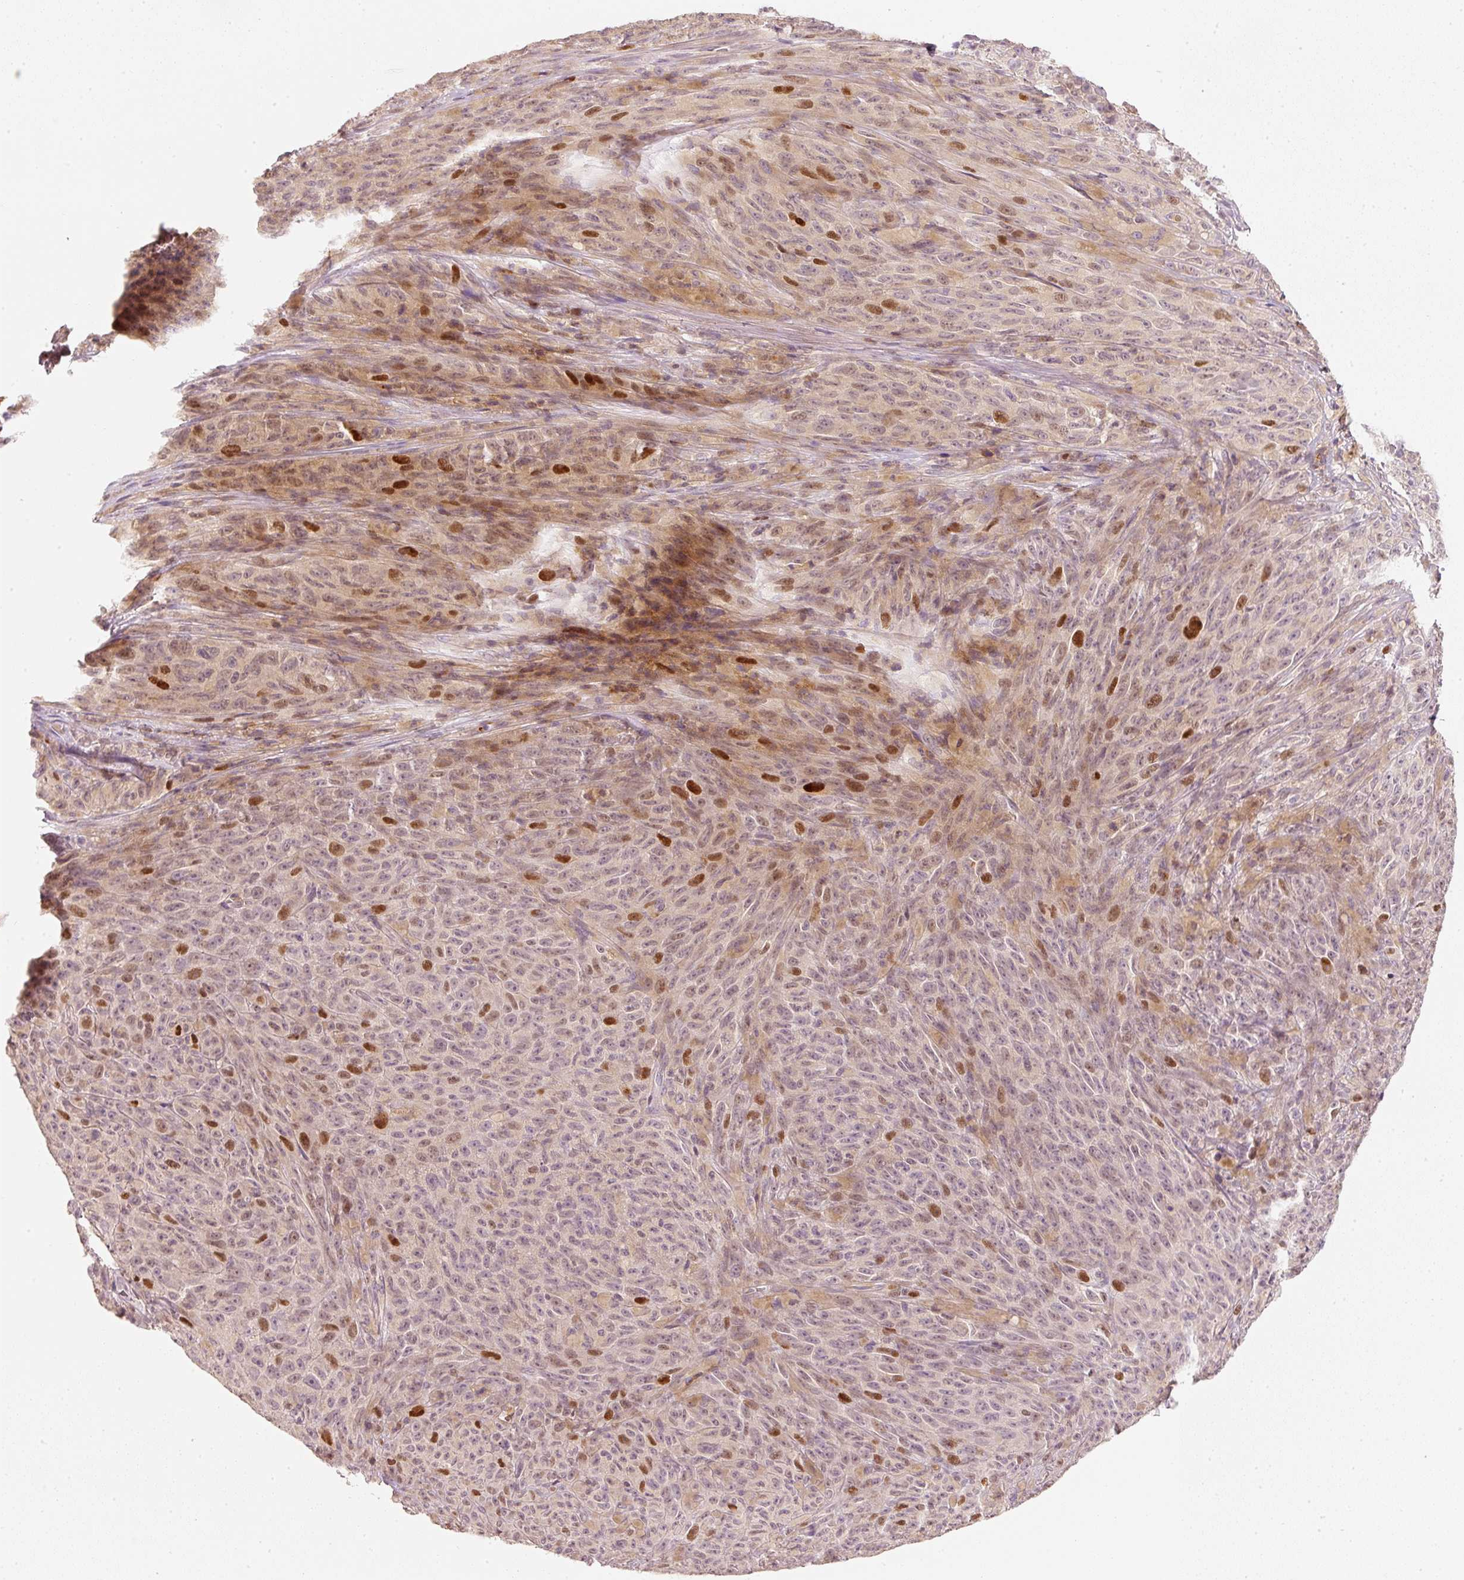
{"staining": {"intensity": "strong", "quantity": "<25%", "location": "nuclear"}, "tissue": "melanoma", "cell_type": "Tumor cells", "image_type": "cancer", "snomed": [{"axis": "morphology", "description": "Malignant melanoma, NOS"}, {"axis": "topography", "description": "Skin"}], "caption": "High-power microscopy captured an immunohistochemistry image of malignant melanoma, revealing strong nuclear staining in about <25% of tumor cells.", "gene": "TREX2", "patient": {"sex": "female", "age": 82}}